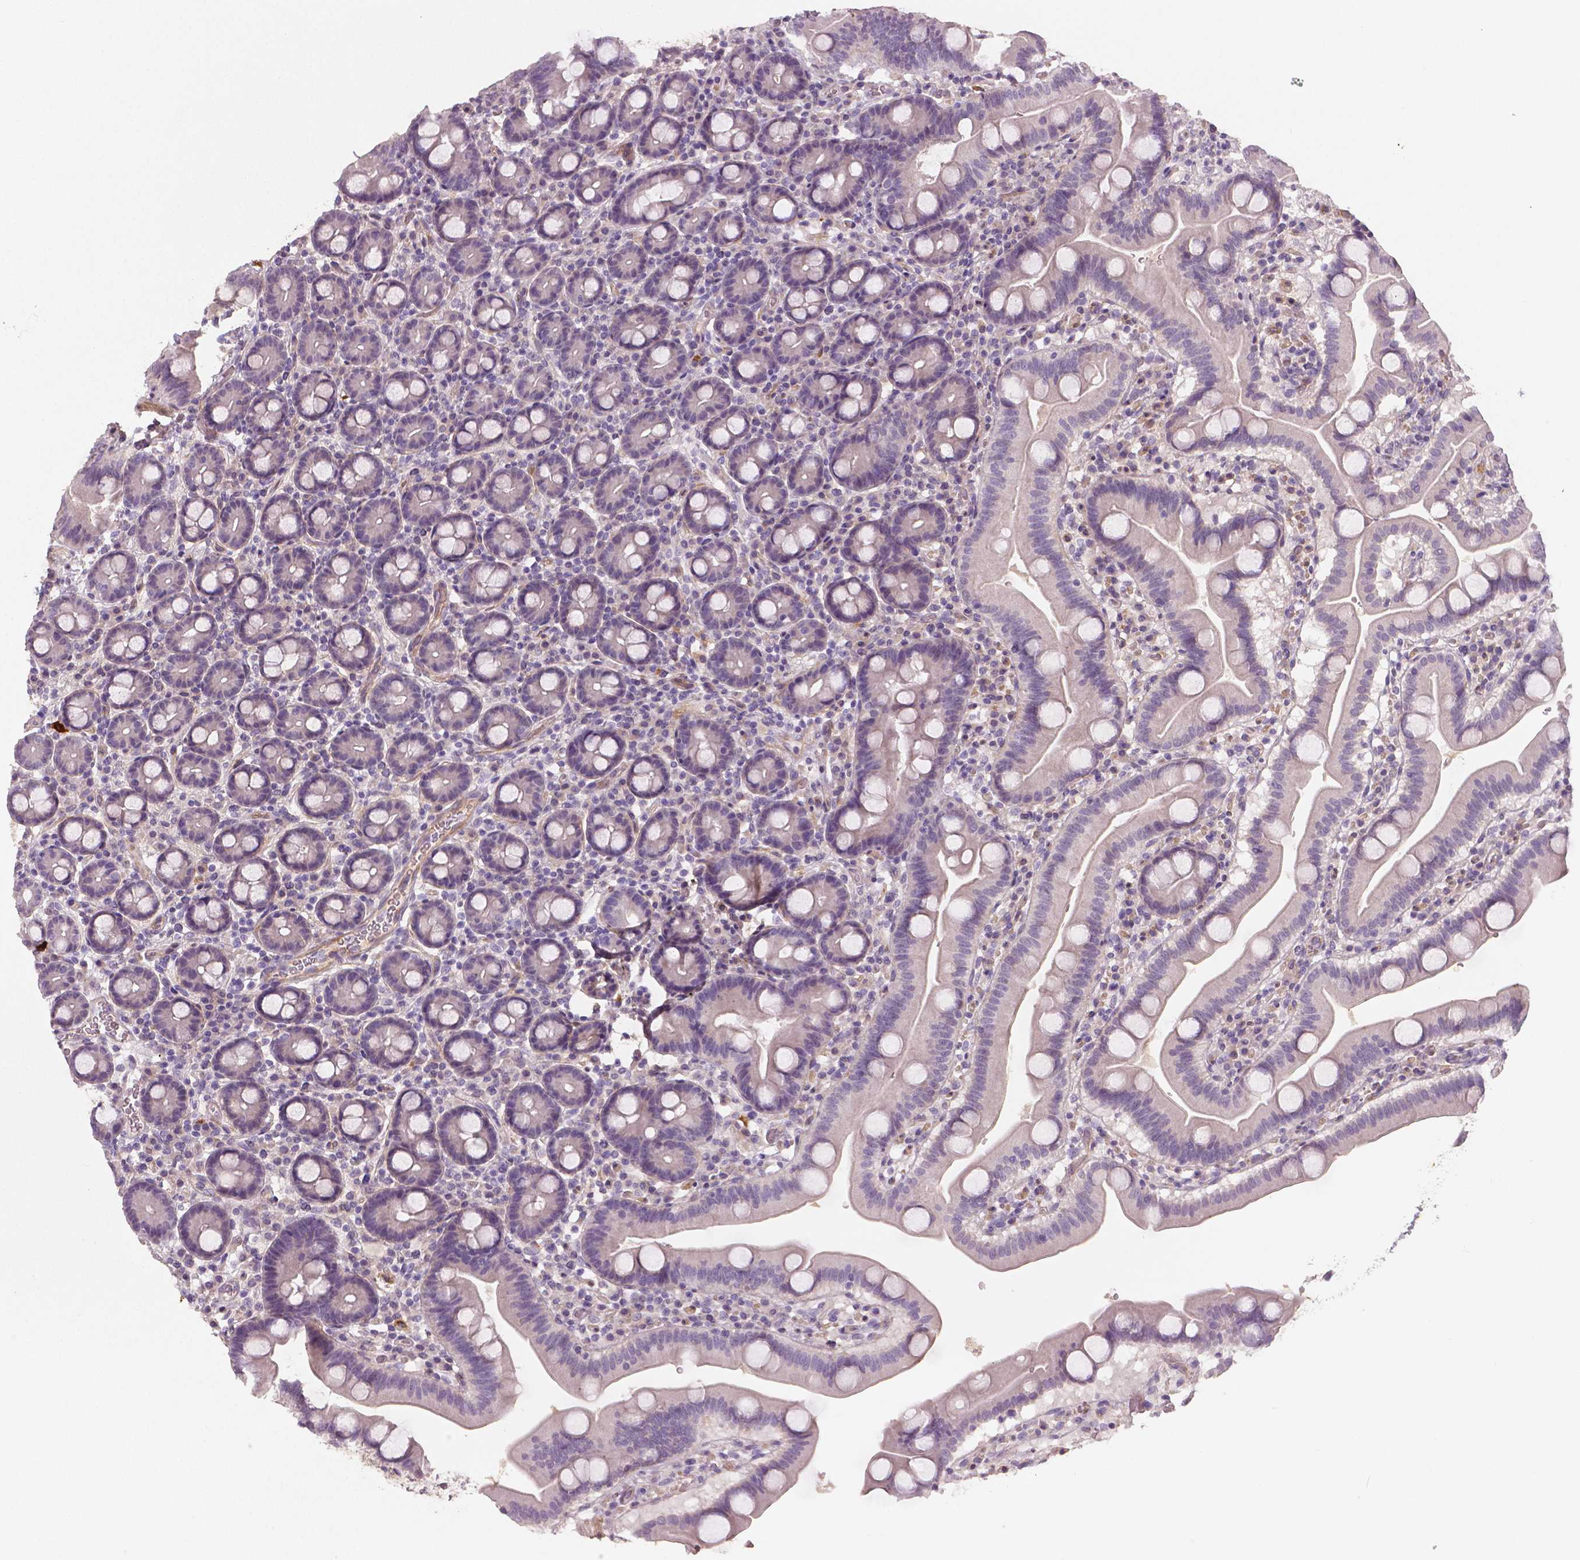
{"staining": {"intensity": "negative", "quantity": "none", "location": "none"}, "tissue": "duodenum", "cell_type": "Glandular cells", "image_type": "normal", "snomed": [{"axis": "morphology", "description": "Normal tissue, NOS"}, {"axis": "topography", "description": "Pancreas"}, {"axis": "topography", "description": "Duodenum"}], "caption": "Histopathology image shows no protein positivity in glandular cells of normal duodenum. (DAB (3,3'-diaminobenzidine) immunohistochemistry (IHC) with hematoxylin counter stain).", "gene": "FLT1", "patient": {"sex": "male", "age": 59}}